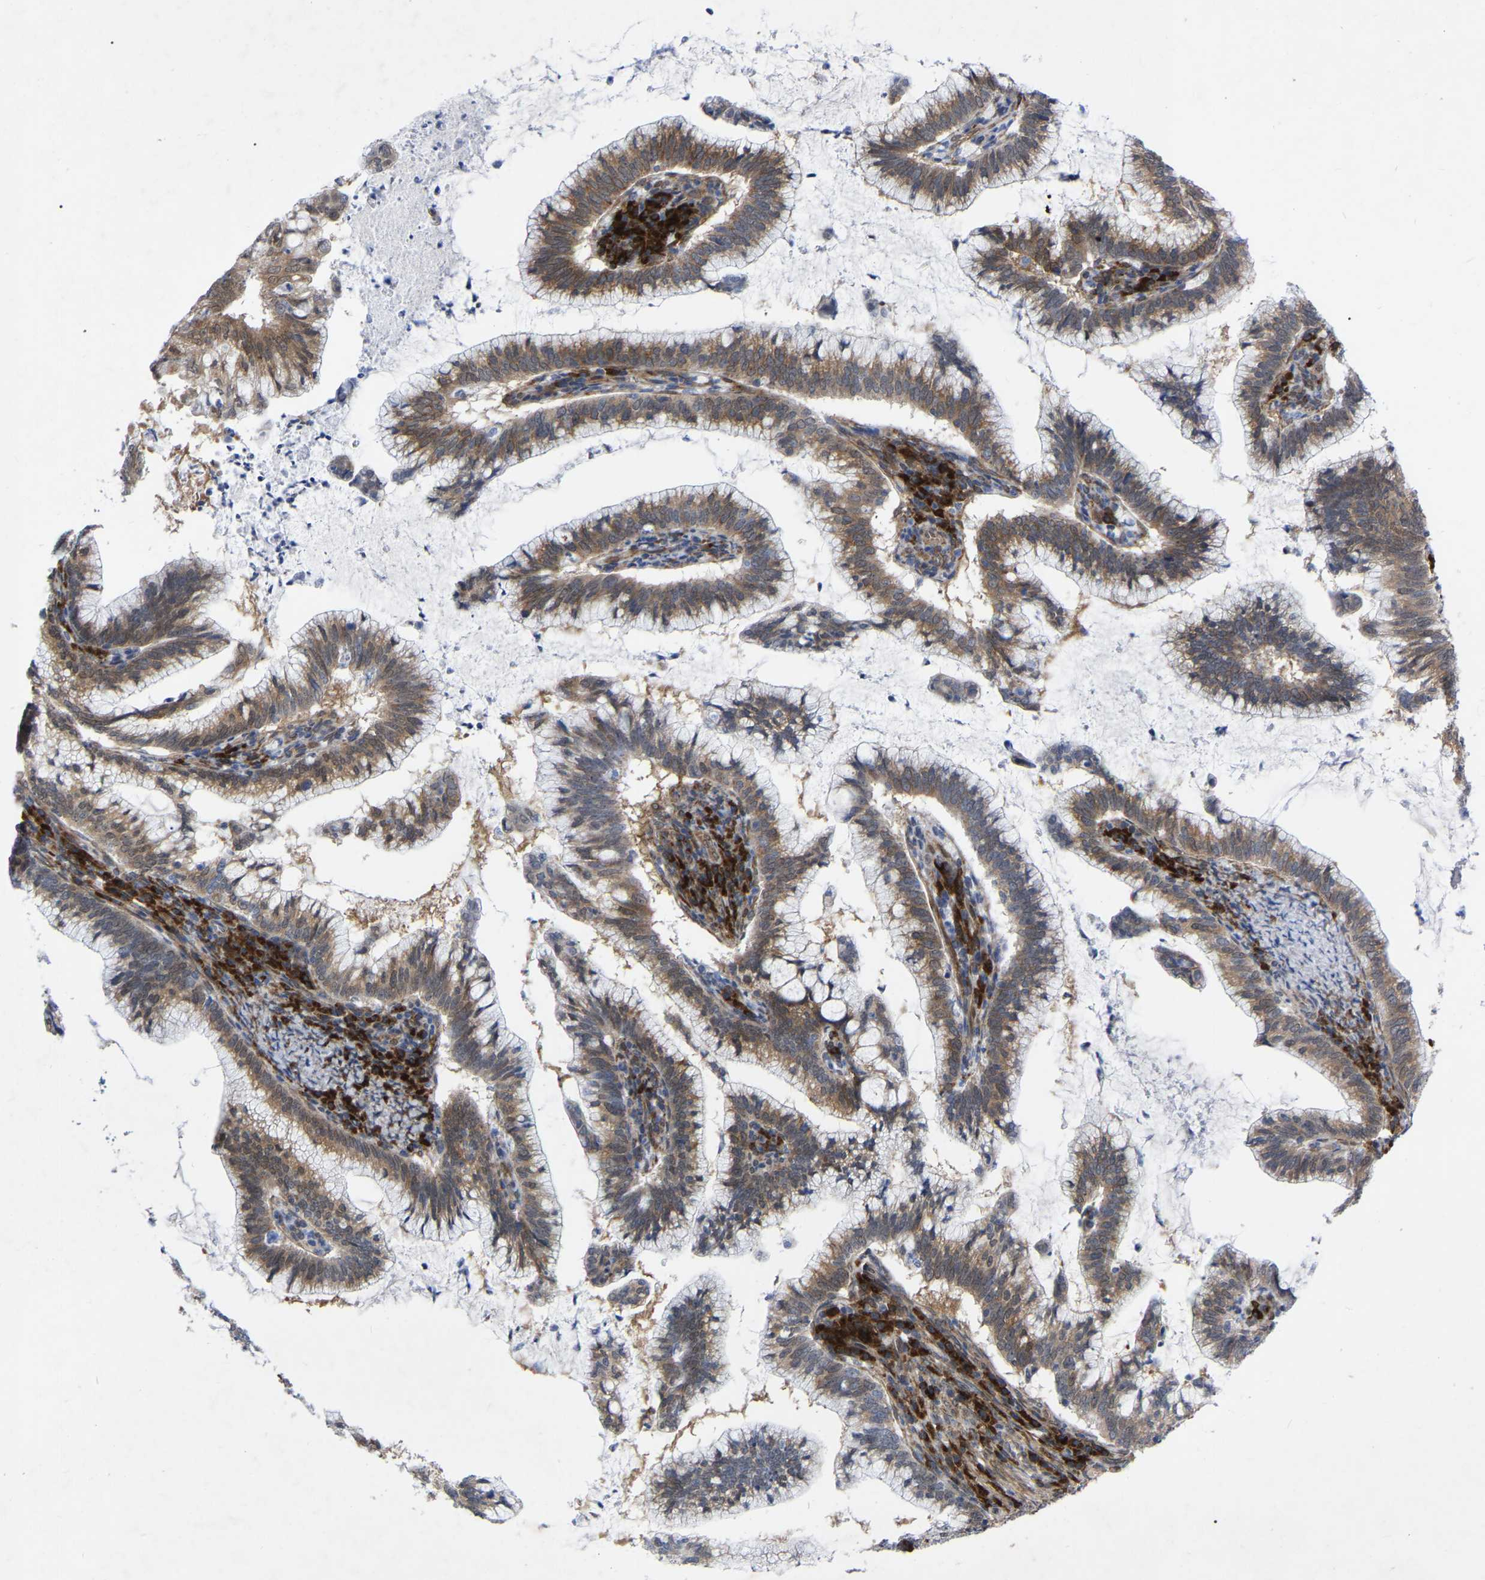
{"staining": {"intensity": "moderate", "quantity": ">75%", "location": "cytoplasmic/membranous"}, "tissue": "cervical cancer", "cell_type": "Tumor cells", "image_type": "cancer", "snomed": [{"axis": "morphology", "description": "Adenocarcinoma, NOS"}, {"axis": "topography", "description": "Cervix"}], "caption": "Immunohistochemical staining of cervical cancer shows medium levels of moderate cytoplasmic/membranous protein staining in about >75% of tumor cells. The protein is shown in brown color, while the nuclei are stained blue.", "gene": "UBE4B", "patient": {"sex": "female", "age": 36}}